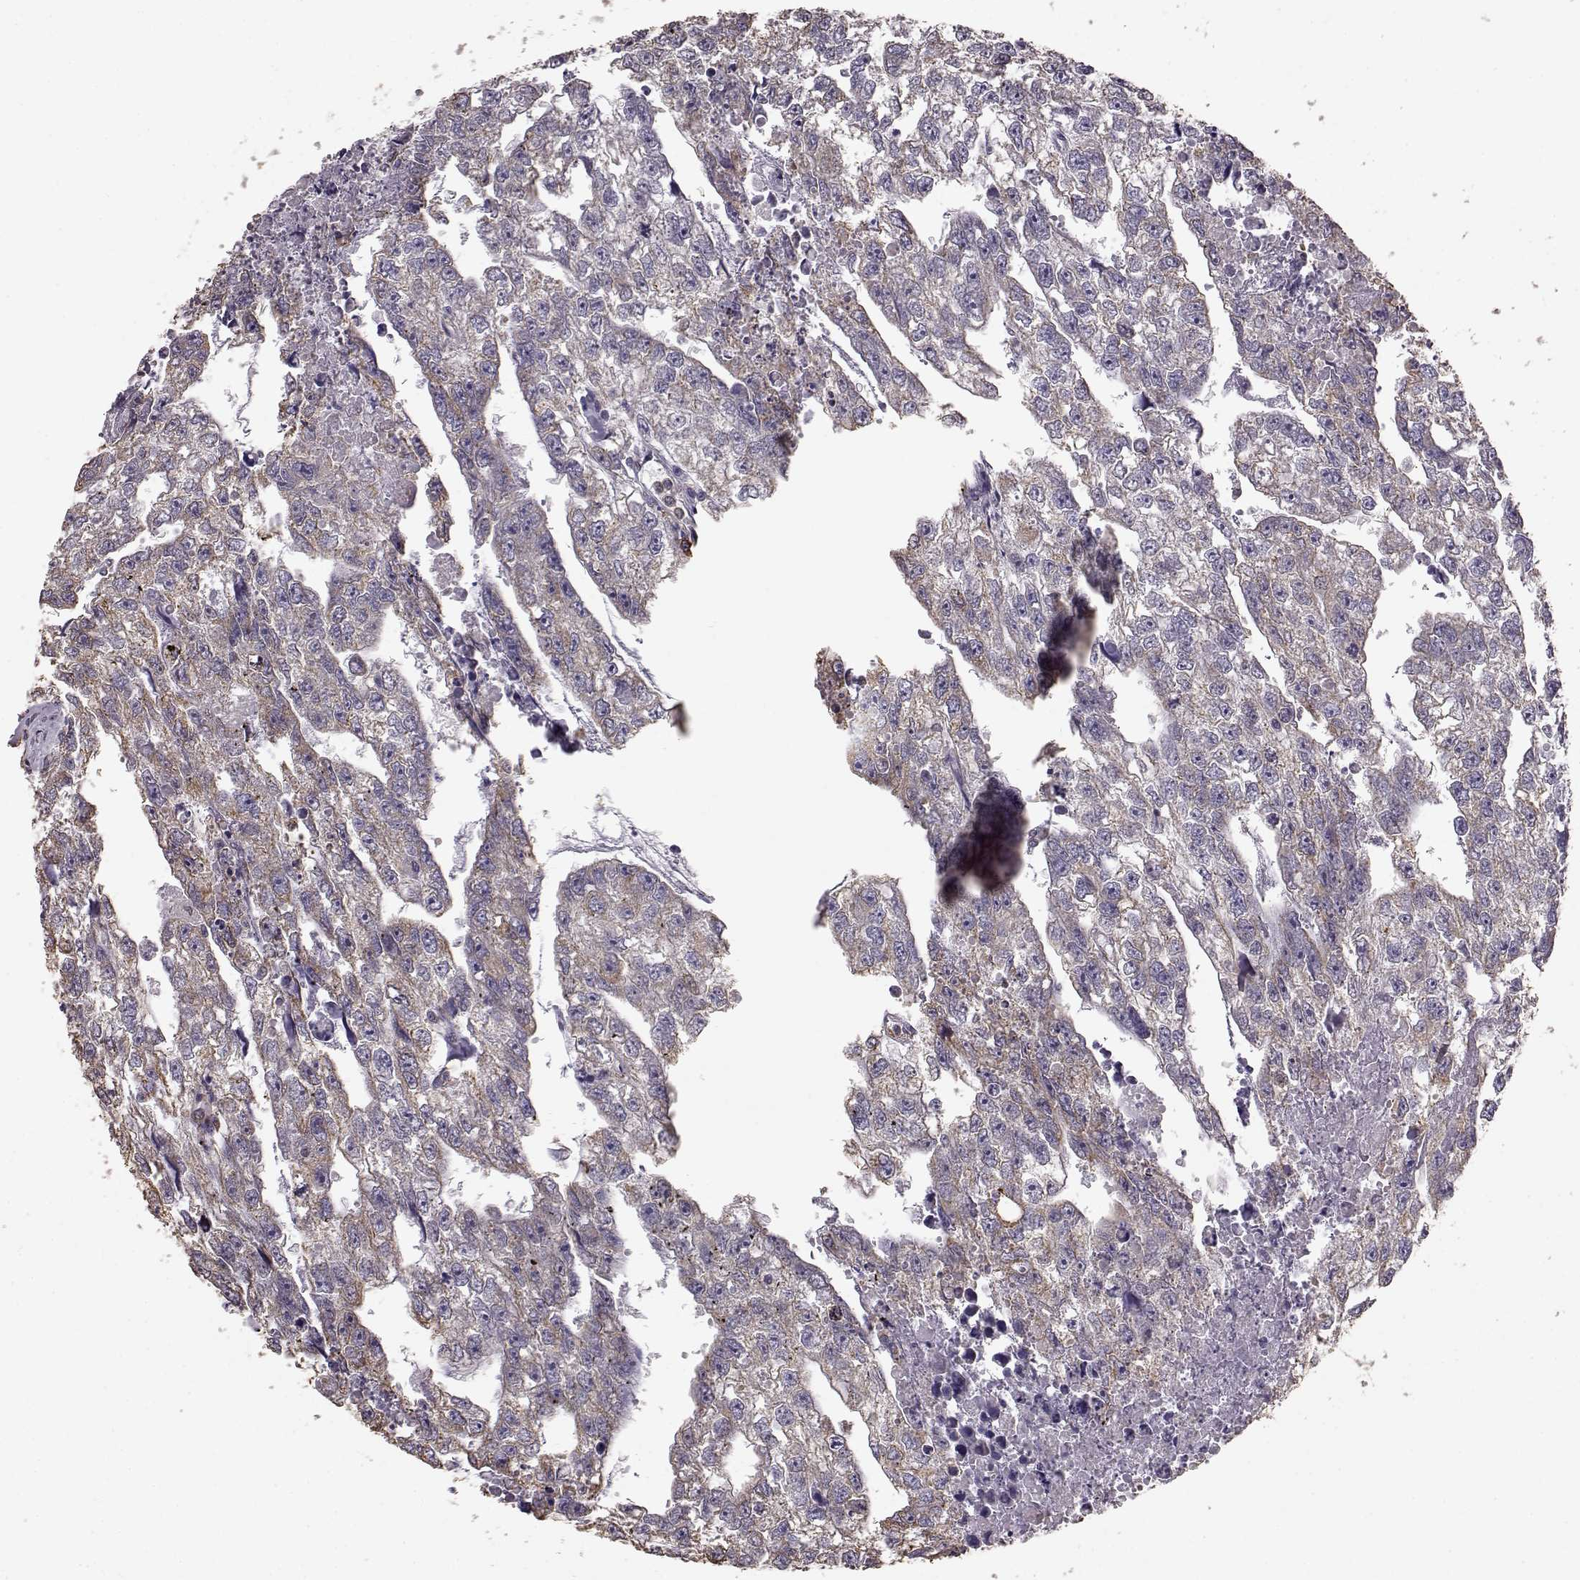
{"staining": {"intensity": "weak", "quantity": ">75%", "location": "cytoplasmic/membranous"}, "tissue": "testis cancer", "cell_type": "Tumor cells", "image_type": "cancer", "snomed": [{"axis": "morphology", "description": "Carcinoma, Embryonal, NOS"}, {"axis": "morphology", "description": "Teratoma, malignant, NOS"}, {"axis": "topography", "description": "Testis"}], "caption": "Weak cytoplasmic/membranous staining for a protein is present in approximately >75% of tumor cells of testis cancer (embryonal carcinoma) using immunohistochemistry (IHC).", "gene": "GABRG3", "patient": {"sex": "male", "age": 44}}